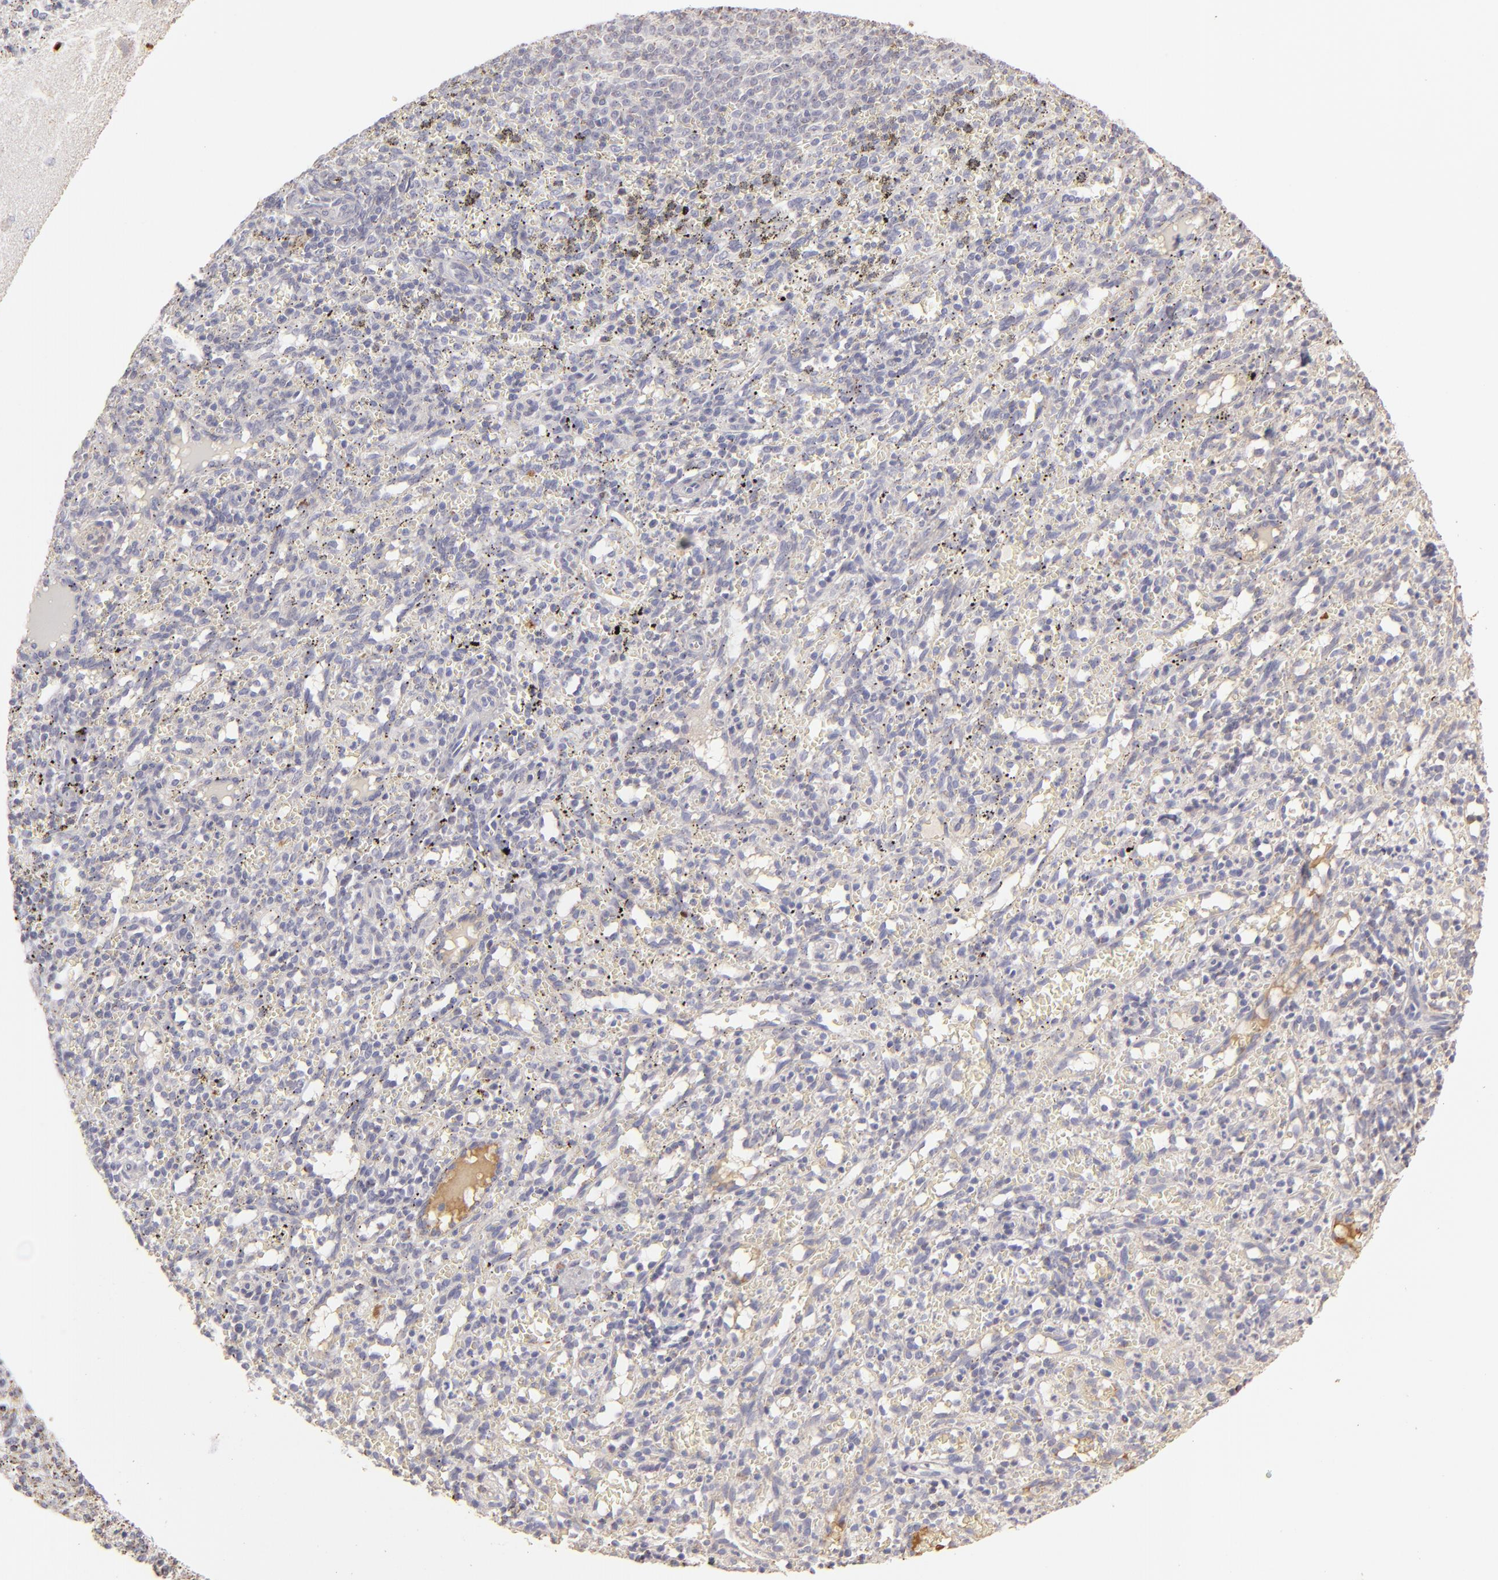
{"staining": {"intensity": "moderate", "quantity": "<25%", "location": "cytoplasmic/membranous"}, "tissue": "spleen", "cell_type": "Cells in red pulp", "image_type": "normal", "snomed": [{"axis": "morphology", "description": "Normal tissue, NOS"}, {"axis": "topography", "description": "Spleen"}], "caption": "Spleen stained with a brown dye displays moderate cytoplasmic/membranous positive expression in approximately <25% of cells in red pulp.", "gene": "CFB", "patient": {"sex": "female", "age": 10}}